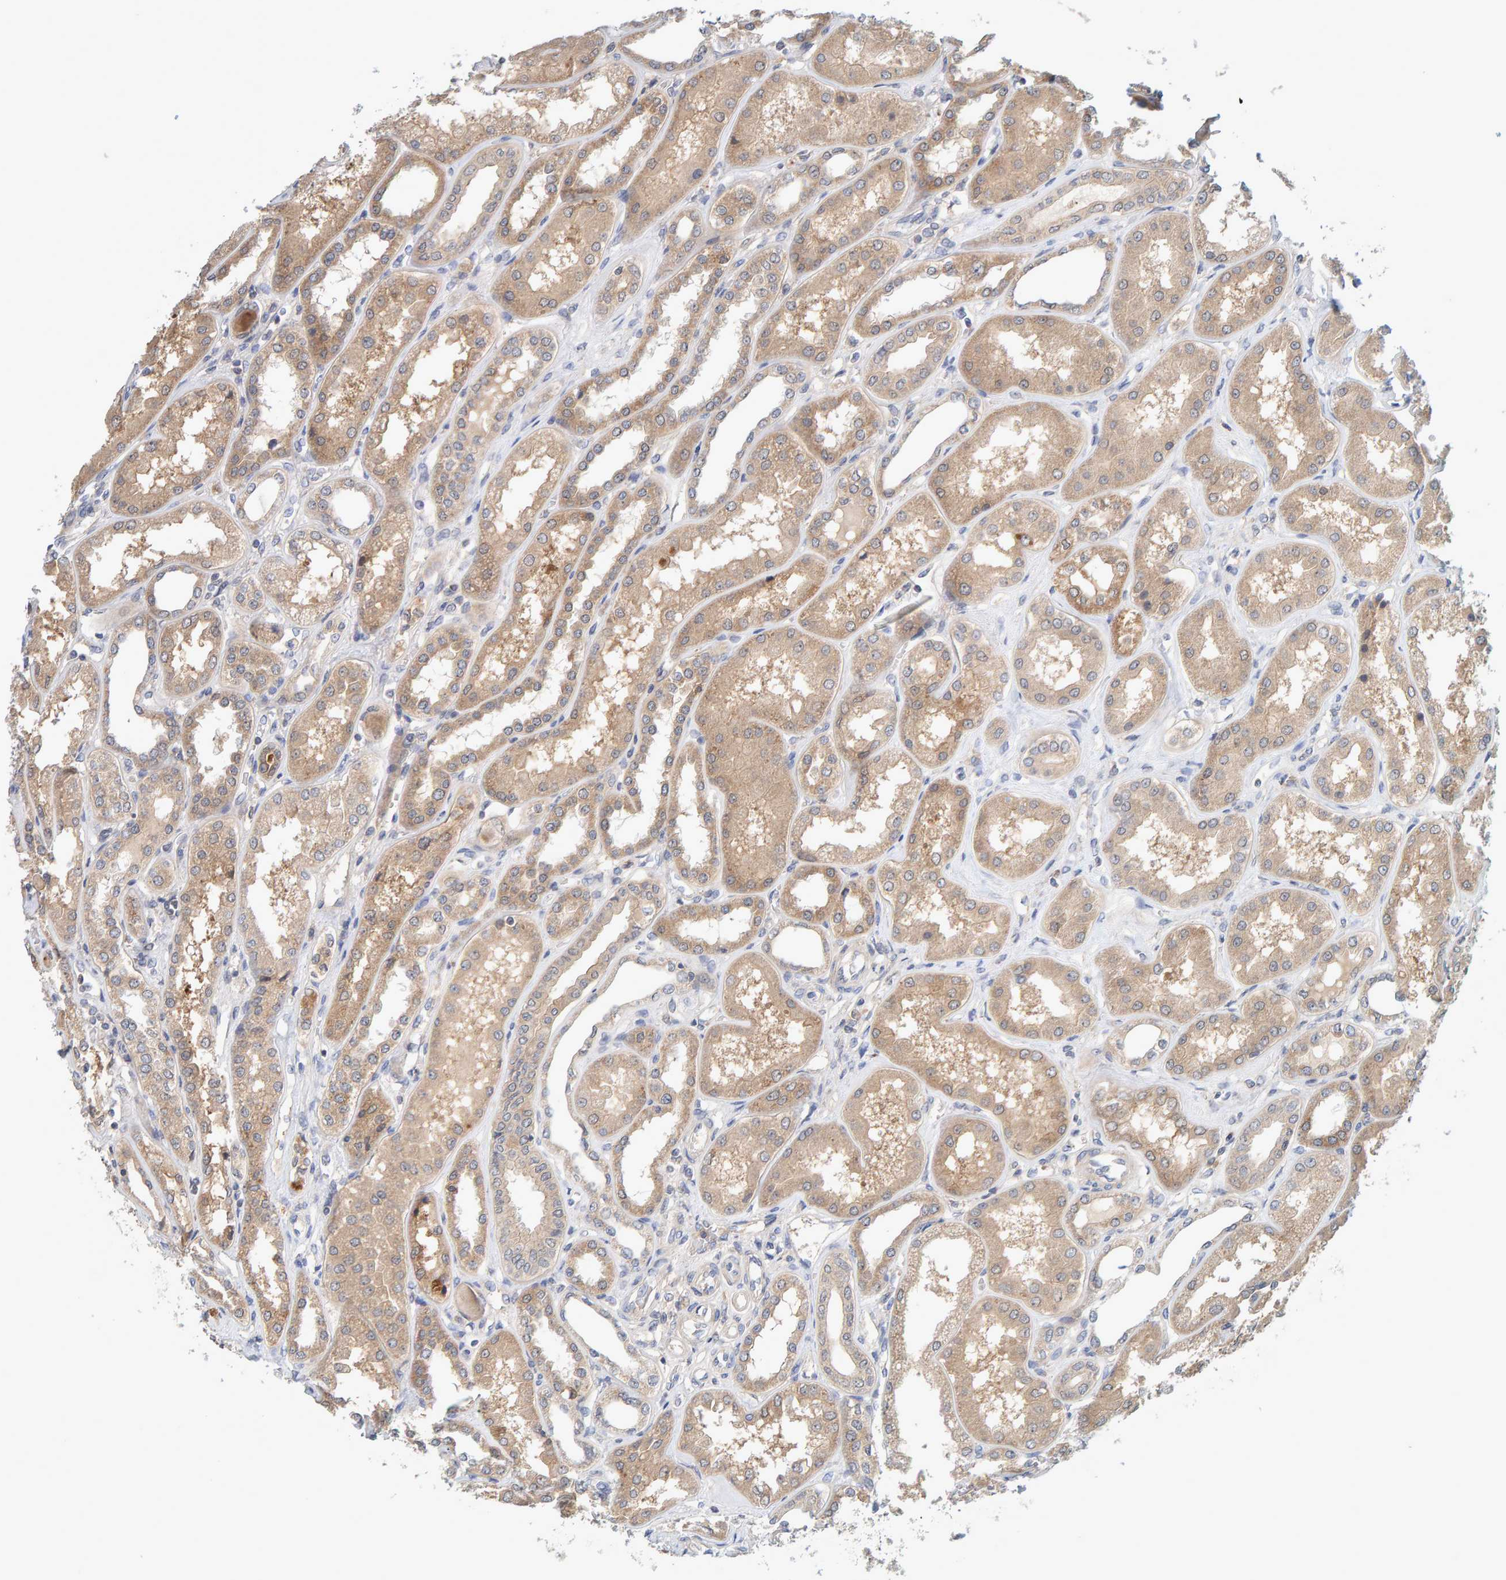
{"staining": {"intensity": "weak", "quantity": "<25%", "location": "cytoplasmic/membranous"}, "tissue": "kidney", "cell_type": "Cells in glomeruli", "image_type": "normal", "snomed": [{"axis": "morphology", "description": "Normal tissue, NOS"}, {"axis": "topography", "description": "Kidney"}], "caption": "This is an immunohistochemistry (IHC) photomicrograph of normal human kidney. There is no staining in cells in glomeruli.", "gene": "TATDN1", "patient": {"sex": "female", "age": 56}}